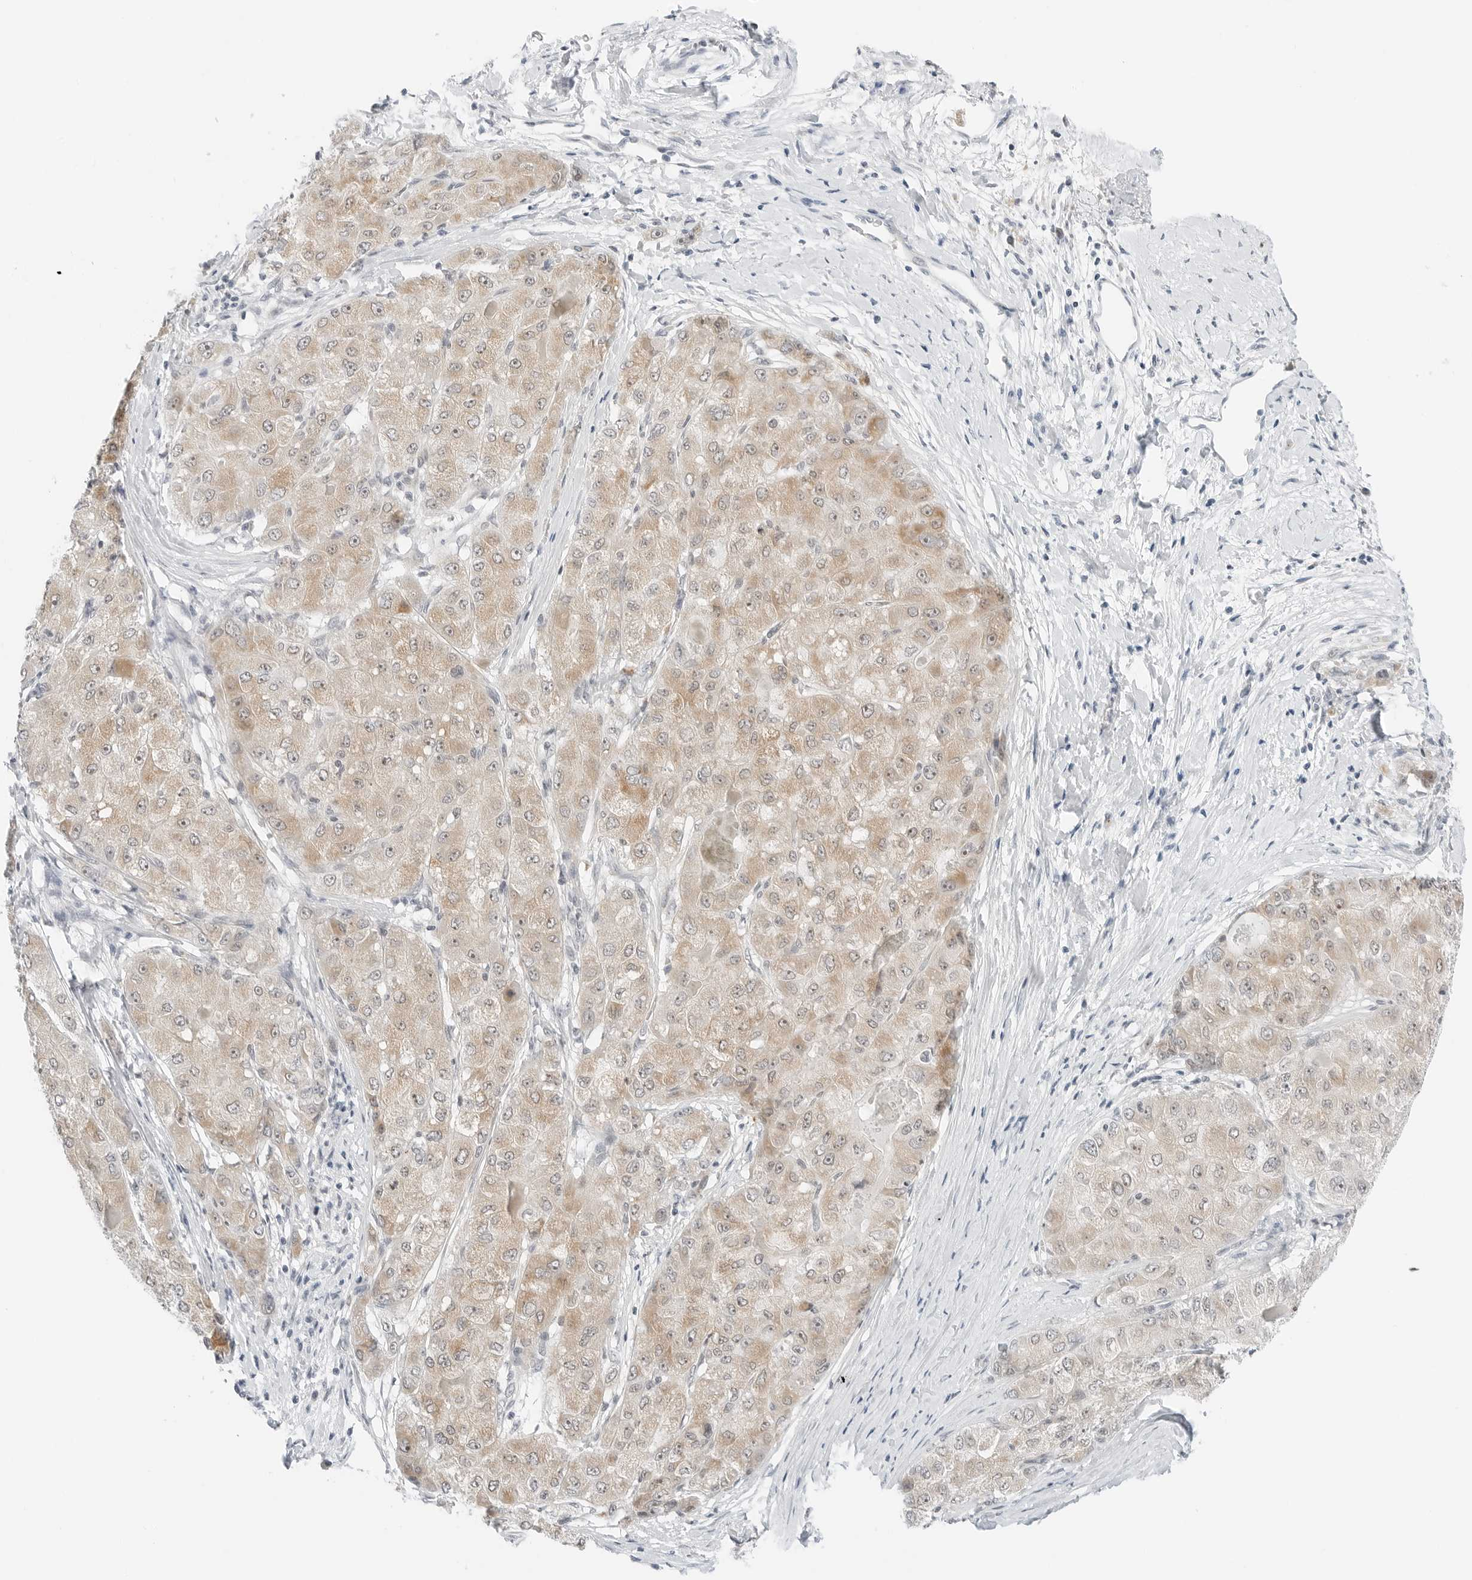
{"staining": {"intensity": "weak", "quantity": "25%-75%", "location": "cytoplasmic/membranous,nuclear"}, "tissue": "liver cancer", "cell_type": "Tumor cells", "image_type": "cancer", "snomed": [{"axis": "morphology", "description": "Carcinoma, Hepatocellular, NOS"}, {"axis": "topography", "description": "Liver"}], "caption": "Protein positivity by immunohistochemistry displays weak cytoplasmic/membranous and nuclear expression in about 25%-75% of tumor cells in liver hepatocellular carcinoma.", "gene": "CCSAP", "patient": {"sex": "male", "age": 80}}